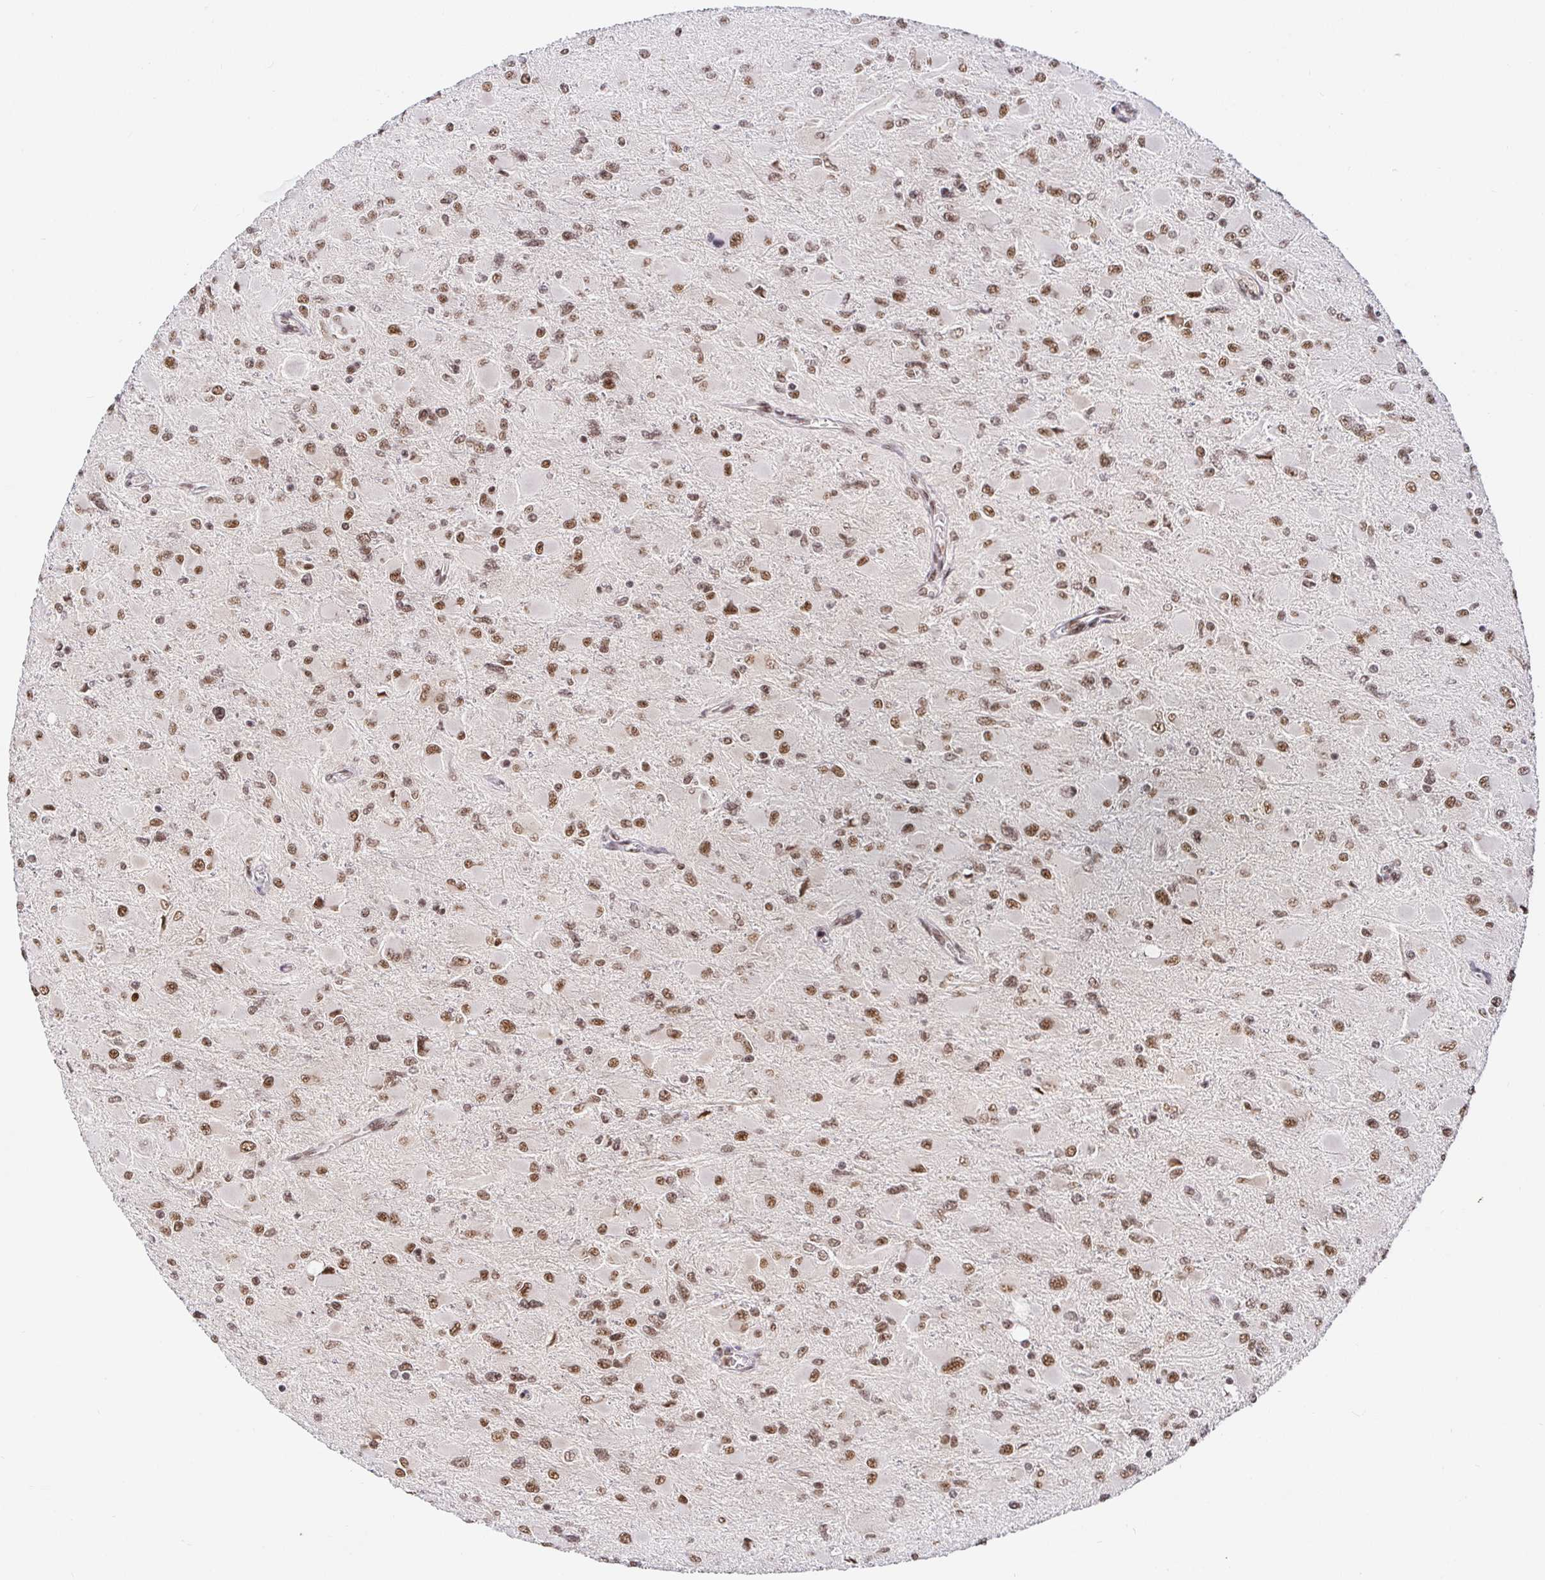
{"staining": {"intensity": "moderate", "quantity": ">75%", "location": "nuclear"}, "tissue": "glioma", "cell_type": "Tumor cells", "image_type": "cancer", "snomed": [{"axis": "morphology", "description": "Glioma, malignant, High grade"}, {"axis": "topography", "description": "Cerebral cortex"}], "caption": "Human glioma stained with a brown dye demonstrates moderate nuclear positive positivity in about >75% of tumor cells.", "gene": "USF1", "patient": {"sex": "female", "age": 36}}